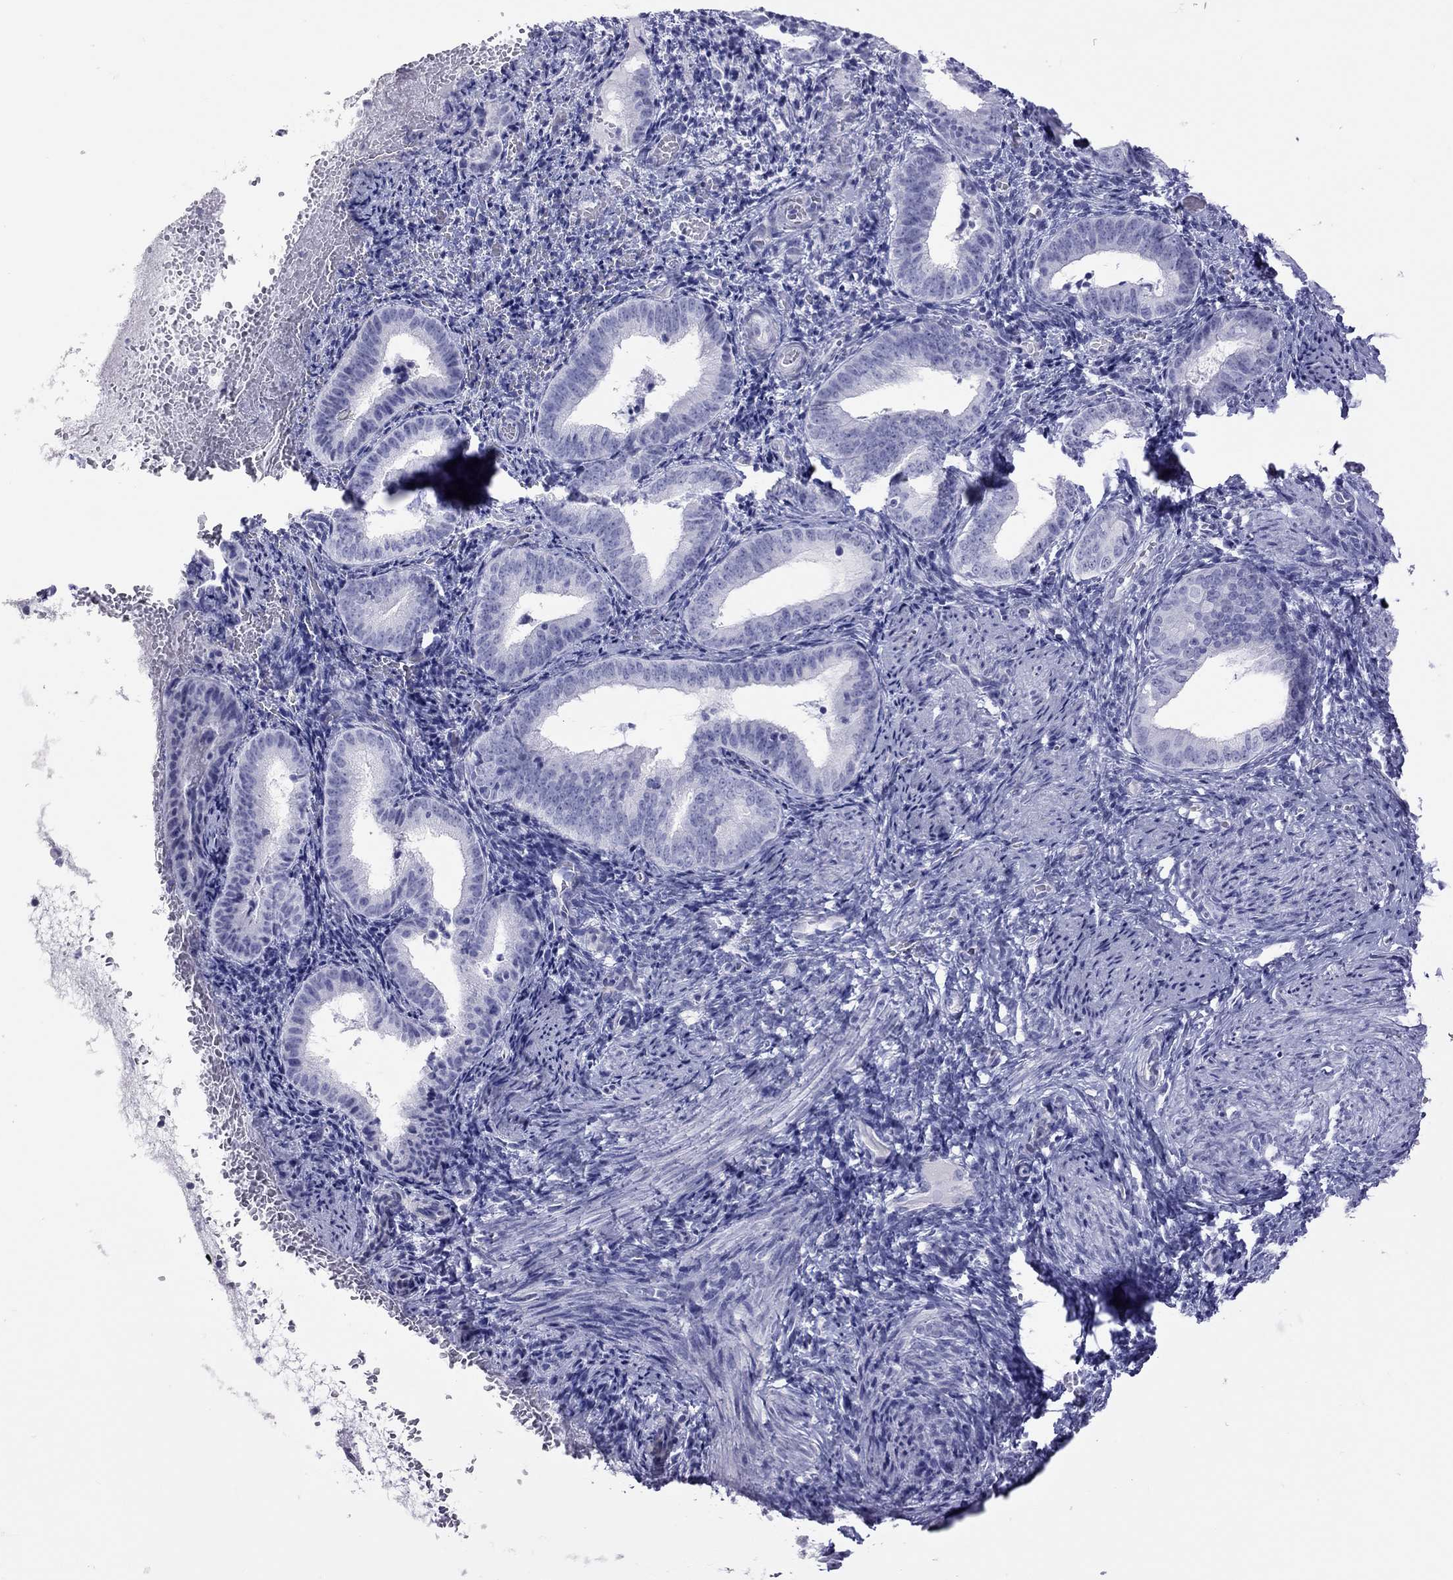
{"staining": {"intensity": "negative", "quantity": "none", "location": "none"}, "tissue": "endometrium", "cell_type": "Cells in endometrial stroma", "image_type": "normal", "snomed": [{"axis": "morphology", "description": "Normal tissue, NOS"}, {"axis": "topography", "description": "Endometrium"}], "caption": "IHC image of unremarkable endometrium: endometrium stained with DAB exhibits no significant protein expression in cells in endometrial stroma.", "gene": "STAG3", "patient": {"sex": "female", "age": 42}}